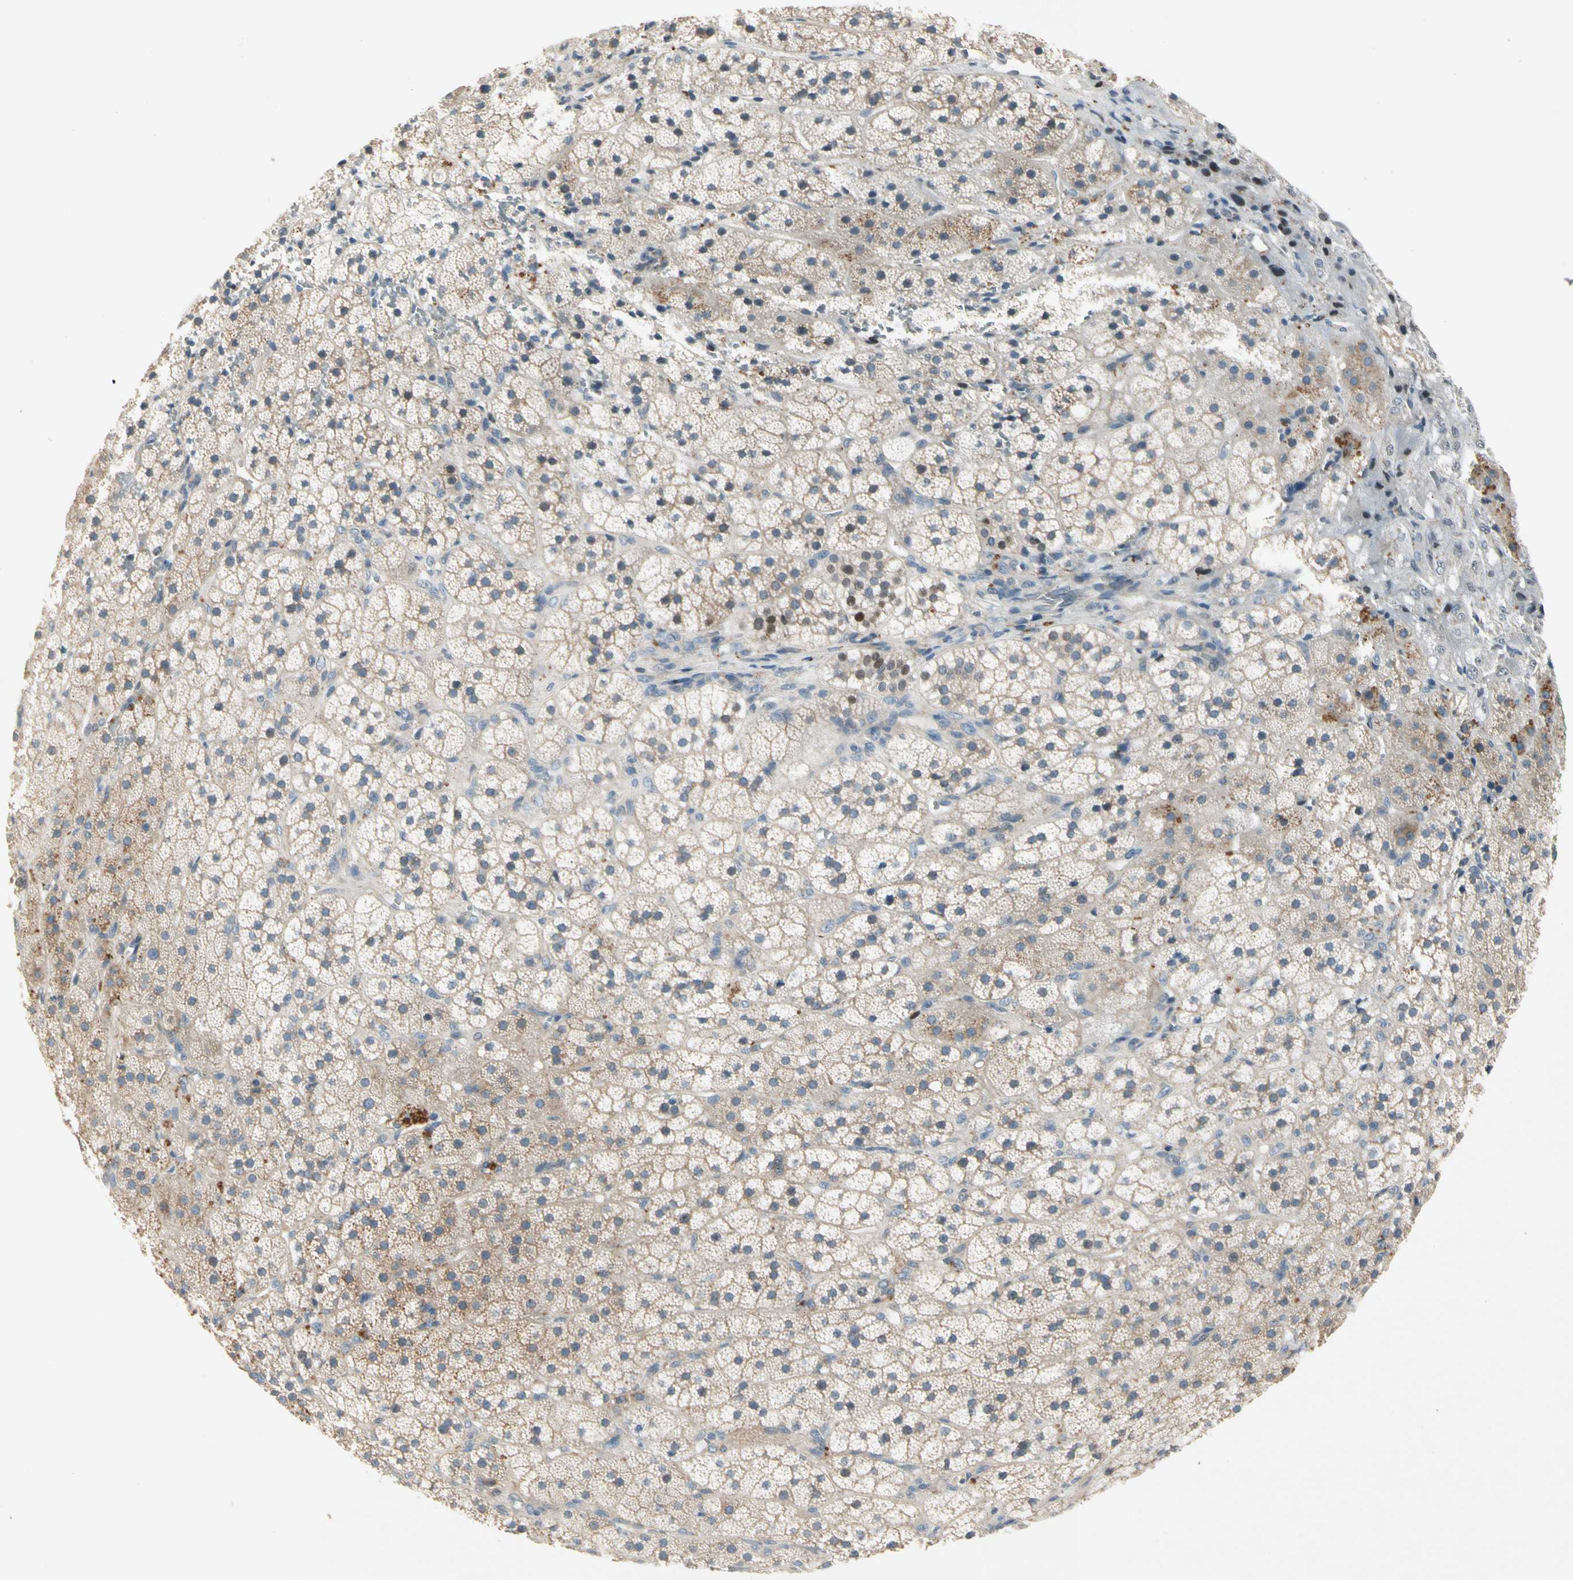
{"staining": {"intensity": "weak", "quantity": ">75%", "location": "cytoplasmic/membranous"}, "tissue": "adrenal gland", "cell_type": "Glandular cells", "image_type": "normal", "snomed": [{"axis": "morphology", "description": "Normal tissue, NOS"}, {"axis": "topography", "description": "Adrenal gland"}], "caption": "This image reveals immunohistochemistry (IHC) staining of unremarkable human adrenal gland, with low weak cytoplasmic/membranous expression in about >75% of glandular cells.", "gene": "IL1R1", "patient": {"sex": "female", "age": 44}}